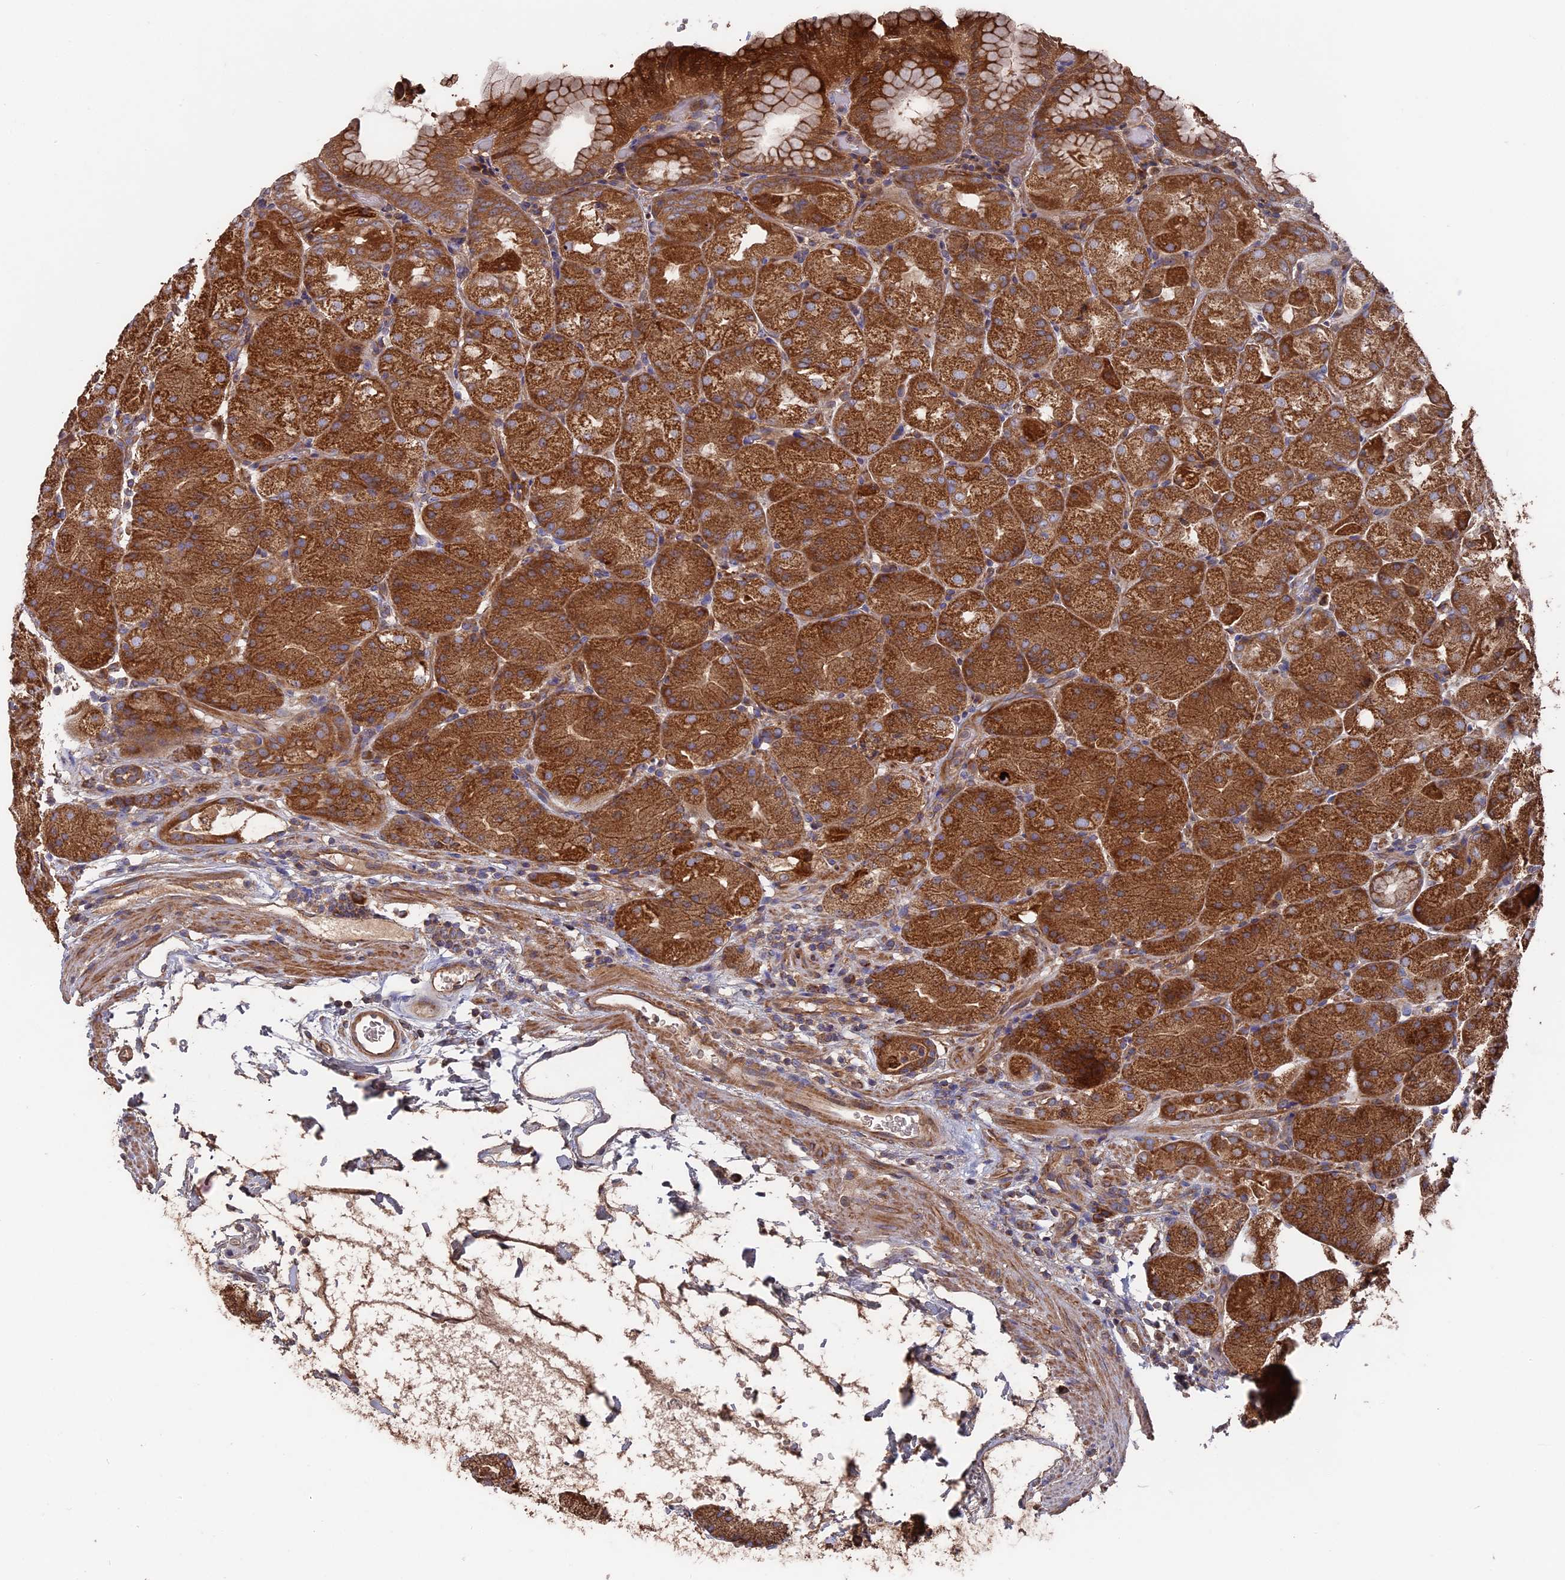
{"staining": {"intensity": "strong", "quantity": ">75%", "location": "cytoplasmic/membranous"}, "tissue": "stomach", "cell_type": "Glandular cells", "image_type": "normal", "snomed": [{"axis": "morphology", "description": "Normal tissue, NOS"}, {"axis": "topography", "description": "Stomach, upper"}, {"axis": "topography", "description": "Stomach, lower"}], "caption": "Stomach stained for a protein displays strong cytoplasmic/membranous positivity in glandular cells. Using DAB (3,3'-diaminobenzidine) (brown) and hematoxylin (blue) stains, captured at high magnification using brightfield microscopy.", "gene": "TELO2", "patient": {"sex": "male", "age": 62}}